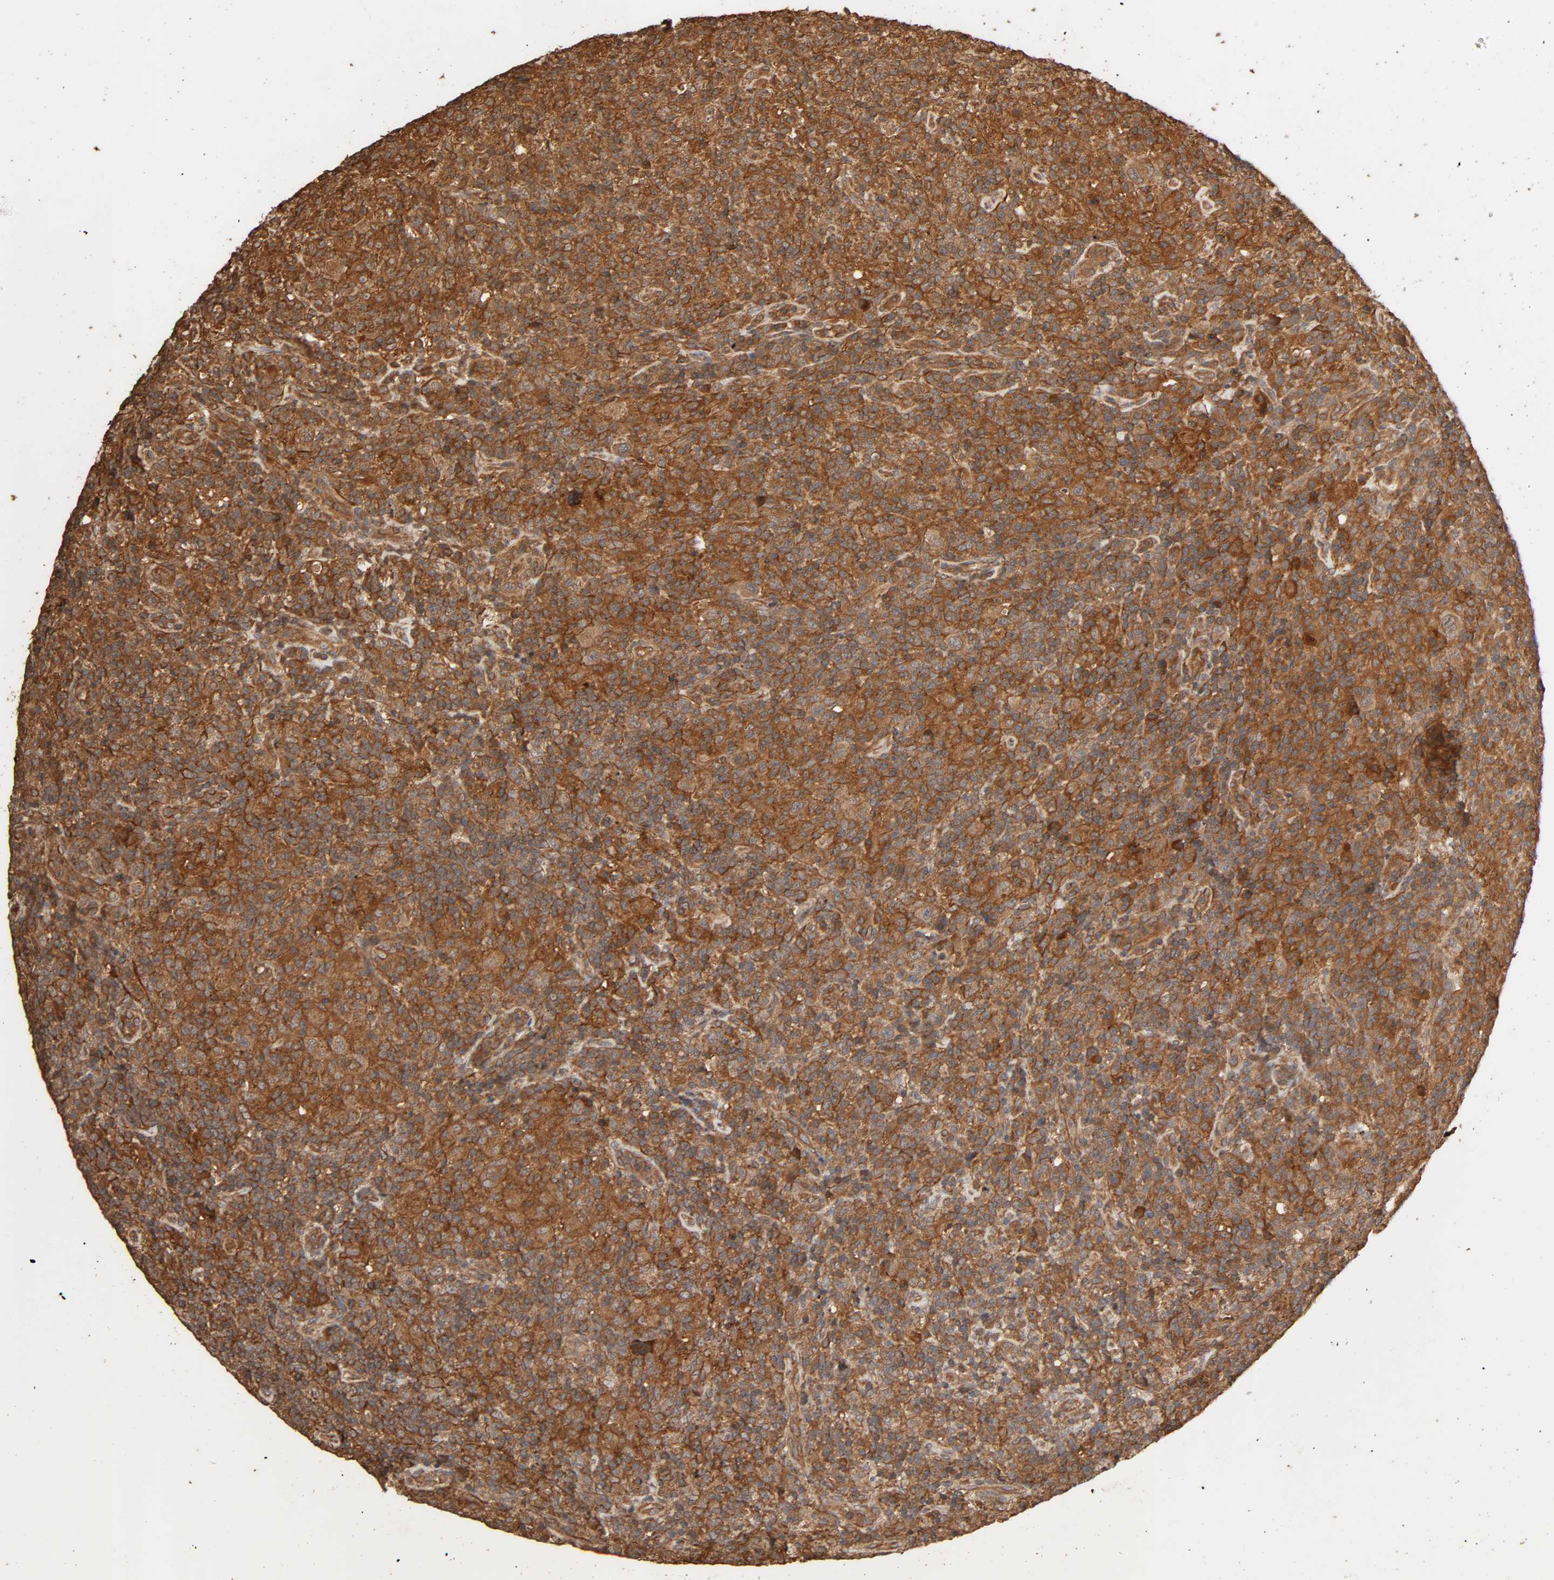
{"staining": {"intensity": "strong", "quantity": ">75%", "location": "cytoplasmic/membranous"}, "tissue": "lymphoma", "cell_type": "Tumor cells", "image_type": "cancer", "snomed": [{"axis": "morphology", "description": "Hodgkin's disease, NOS"}, {"axis": "topography", "description": "Lymph node"}], "caption": "Protein staining of lymphoma tissue shows strong cytoplasmic/membranous positivity in about >75% of tumor cells.", "gene": "RPS6KA6", "patient": {"sex": "male", "age": 65}}